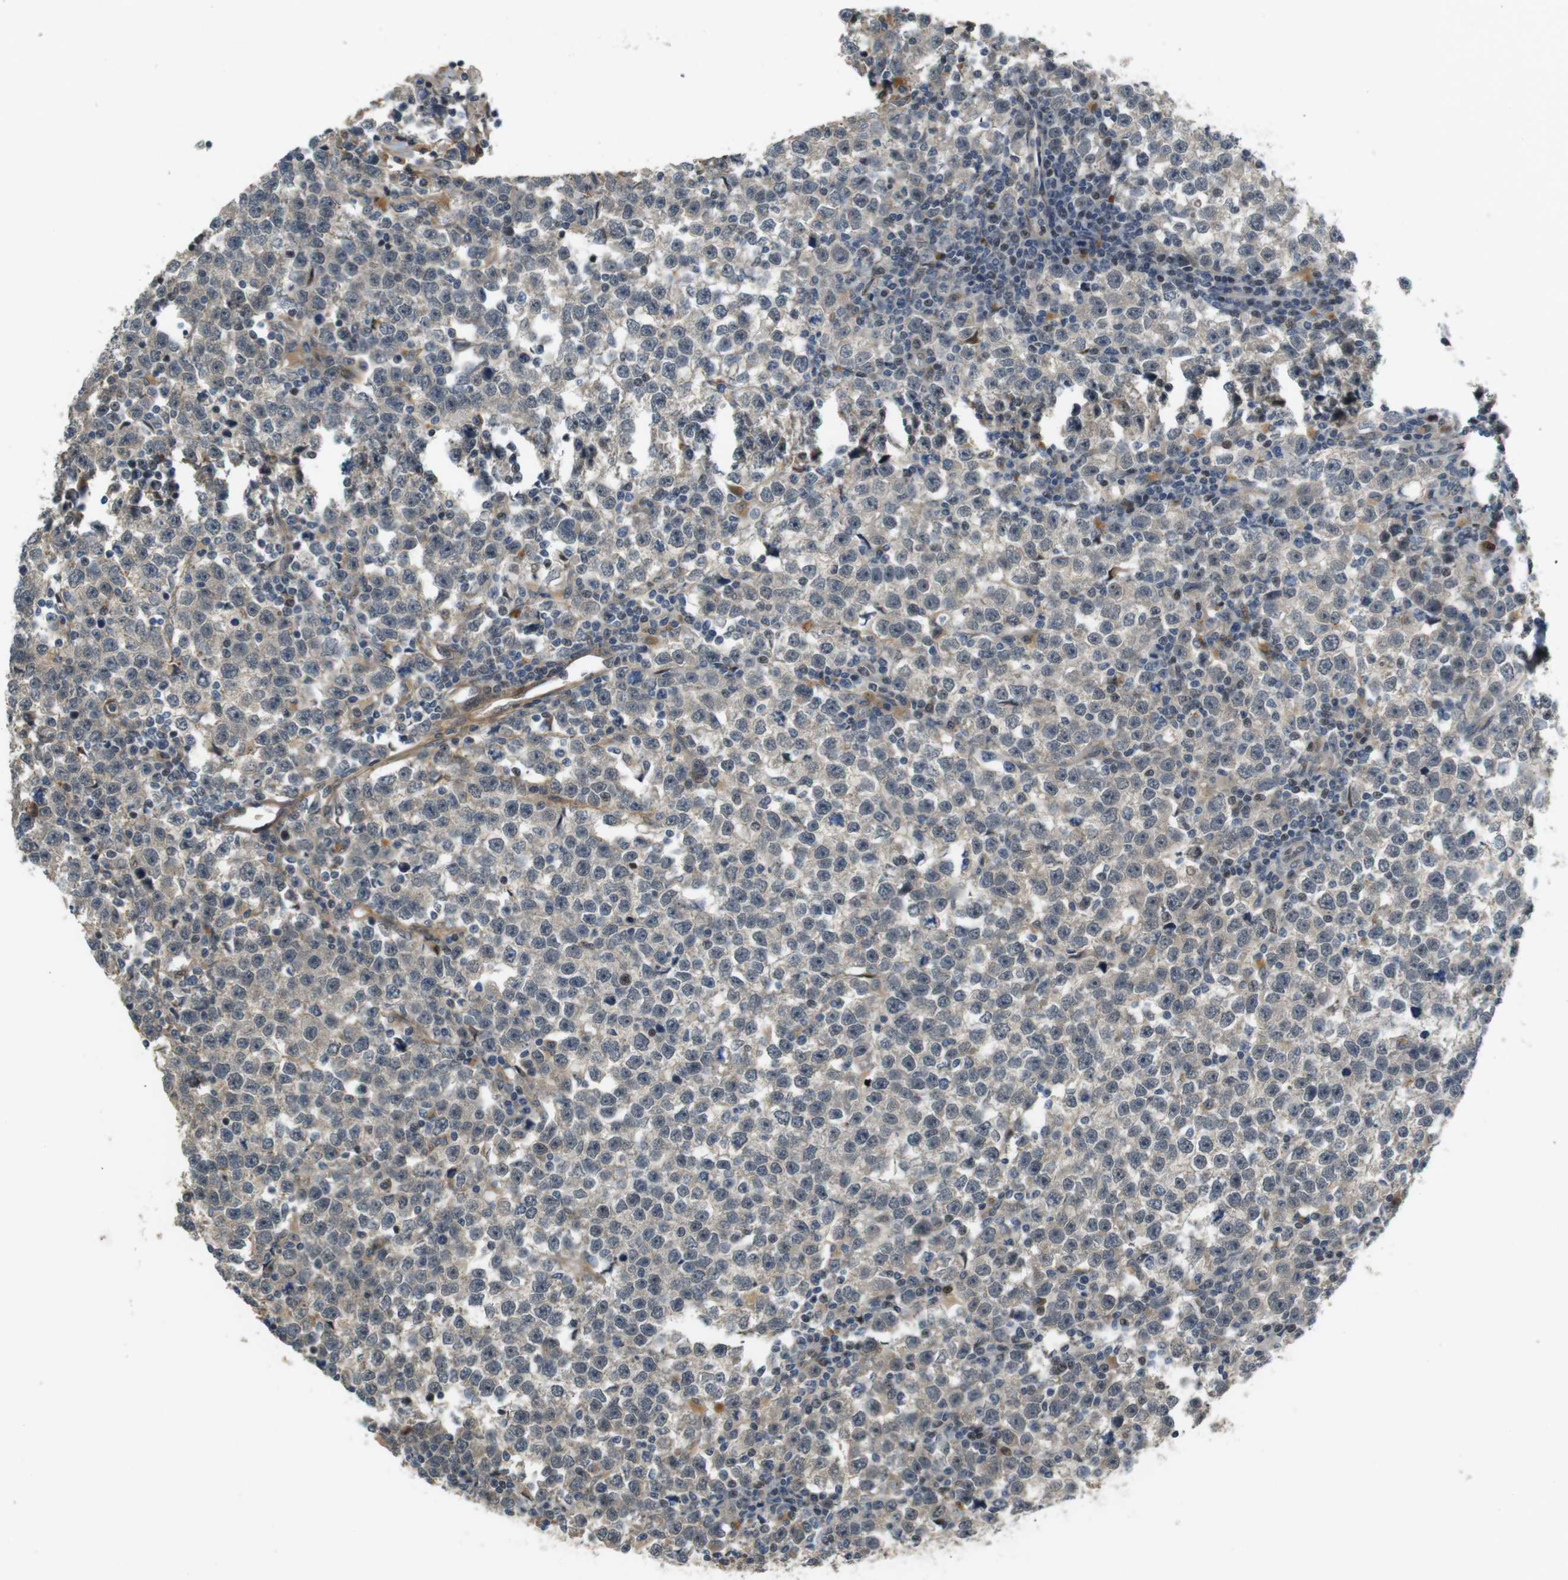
{"staining": {"intensity": "weak", "quantity": "<25%", "location": "cytoplasmic/membranous"}, "tissue": "testis cancer", "cell_type": "Tumor cells", "image_type": "cancer", "snomed": [{"axis": "morphology", "description": "Seminoma, NOS"}, {"axis": "topography", "description": "Testis"}], "caption": "High power microscopy image of an IHC micrograph of testis seminoma, revealing no significant staining in tumor cells.", "gene": "TSPAN9", "patient": {"sex": "male", "age": 43}}